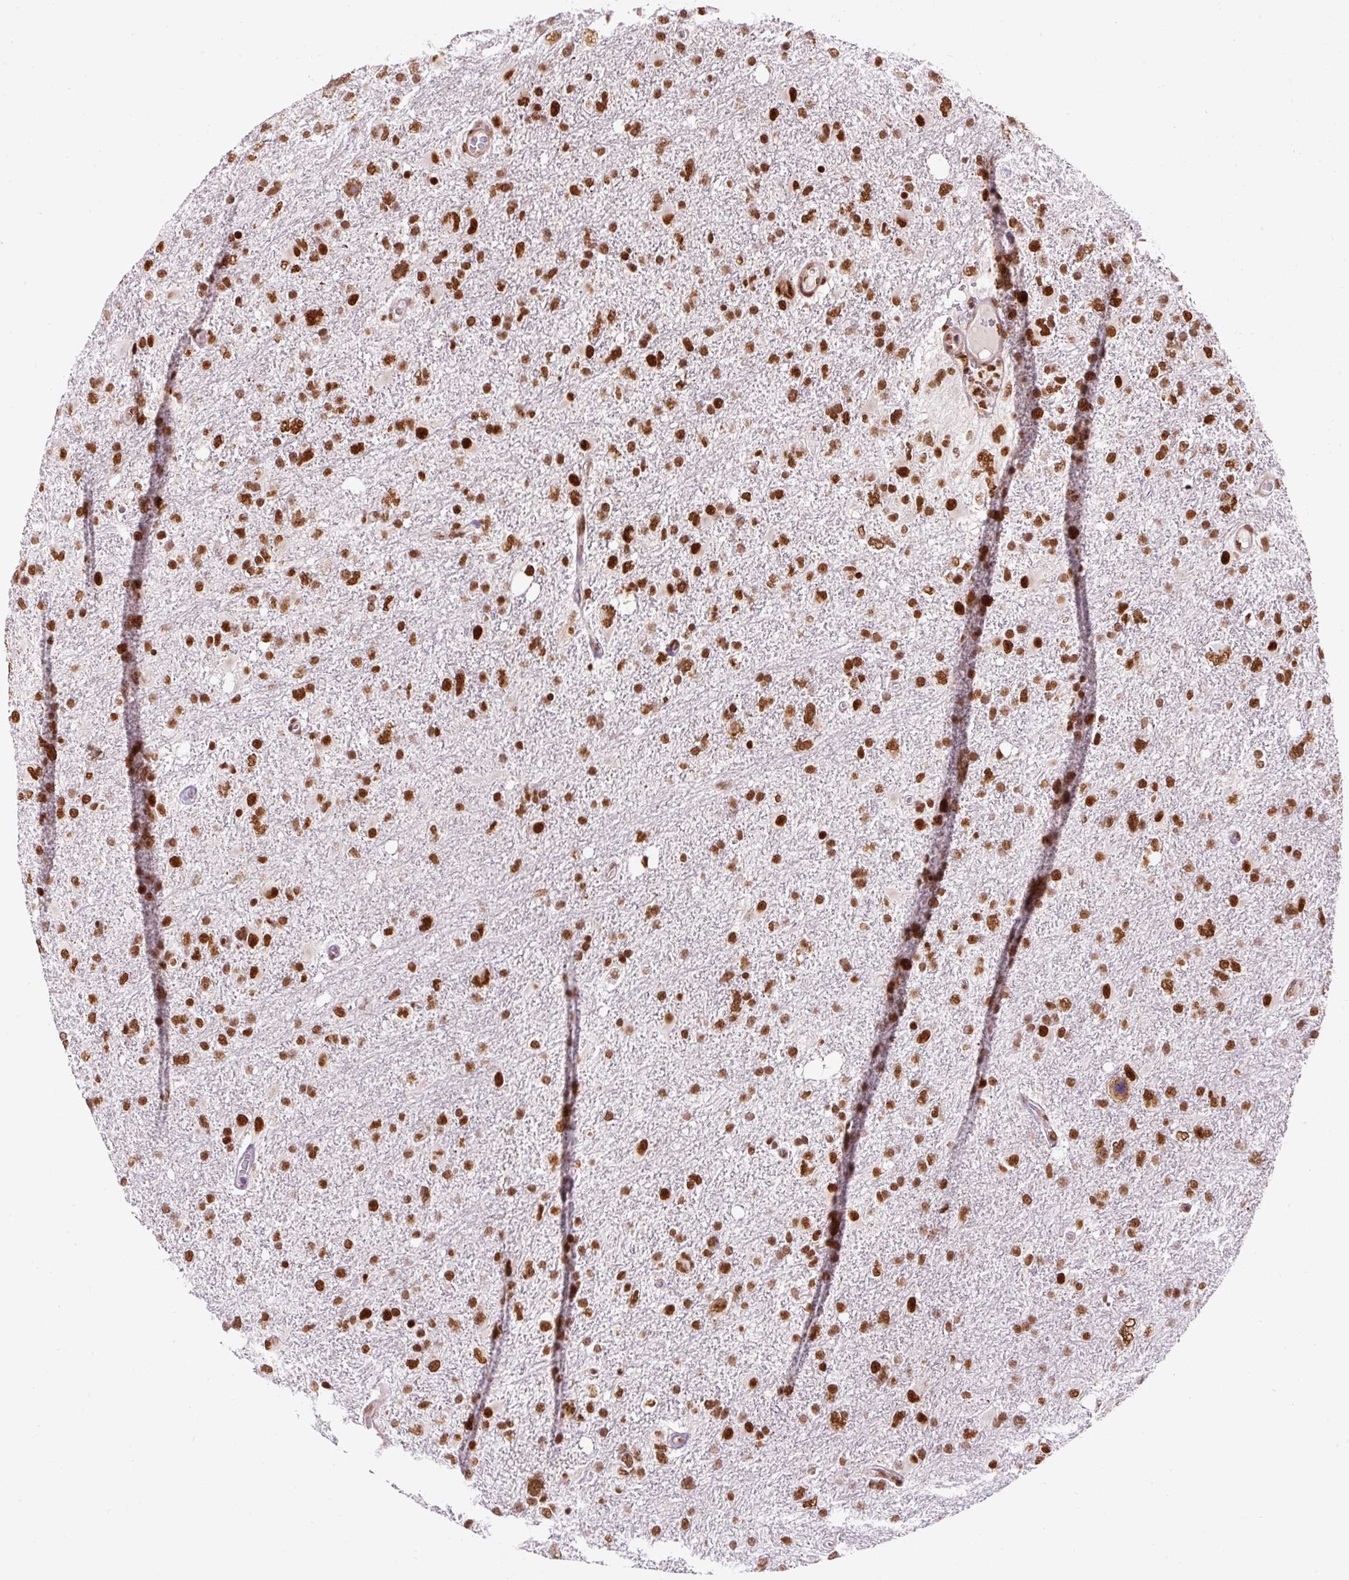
{"staining": {"intensity": "strong", "quantity": ">75%", "location": "nuclear"}, "tissue": "glioma", "cell_type": "Tumor cells", "image_type": "cancer", "snomed": [{"axis": "morphology", "description": "Glioma, malignant, High grade"}, {"axis": "topography", "description": "Brain"}], "caption": "The image displays staining of malignant glioma (high-grade), revealing strong nuclear protein staining (brown color) within tumor cells.", "gene": "HNRNPC", "patient": {"sex": "male", "age": 61}}